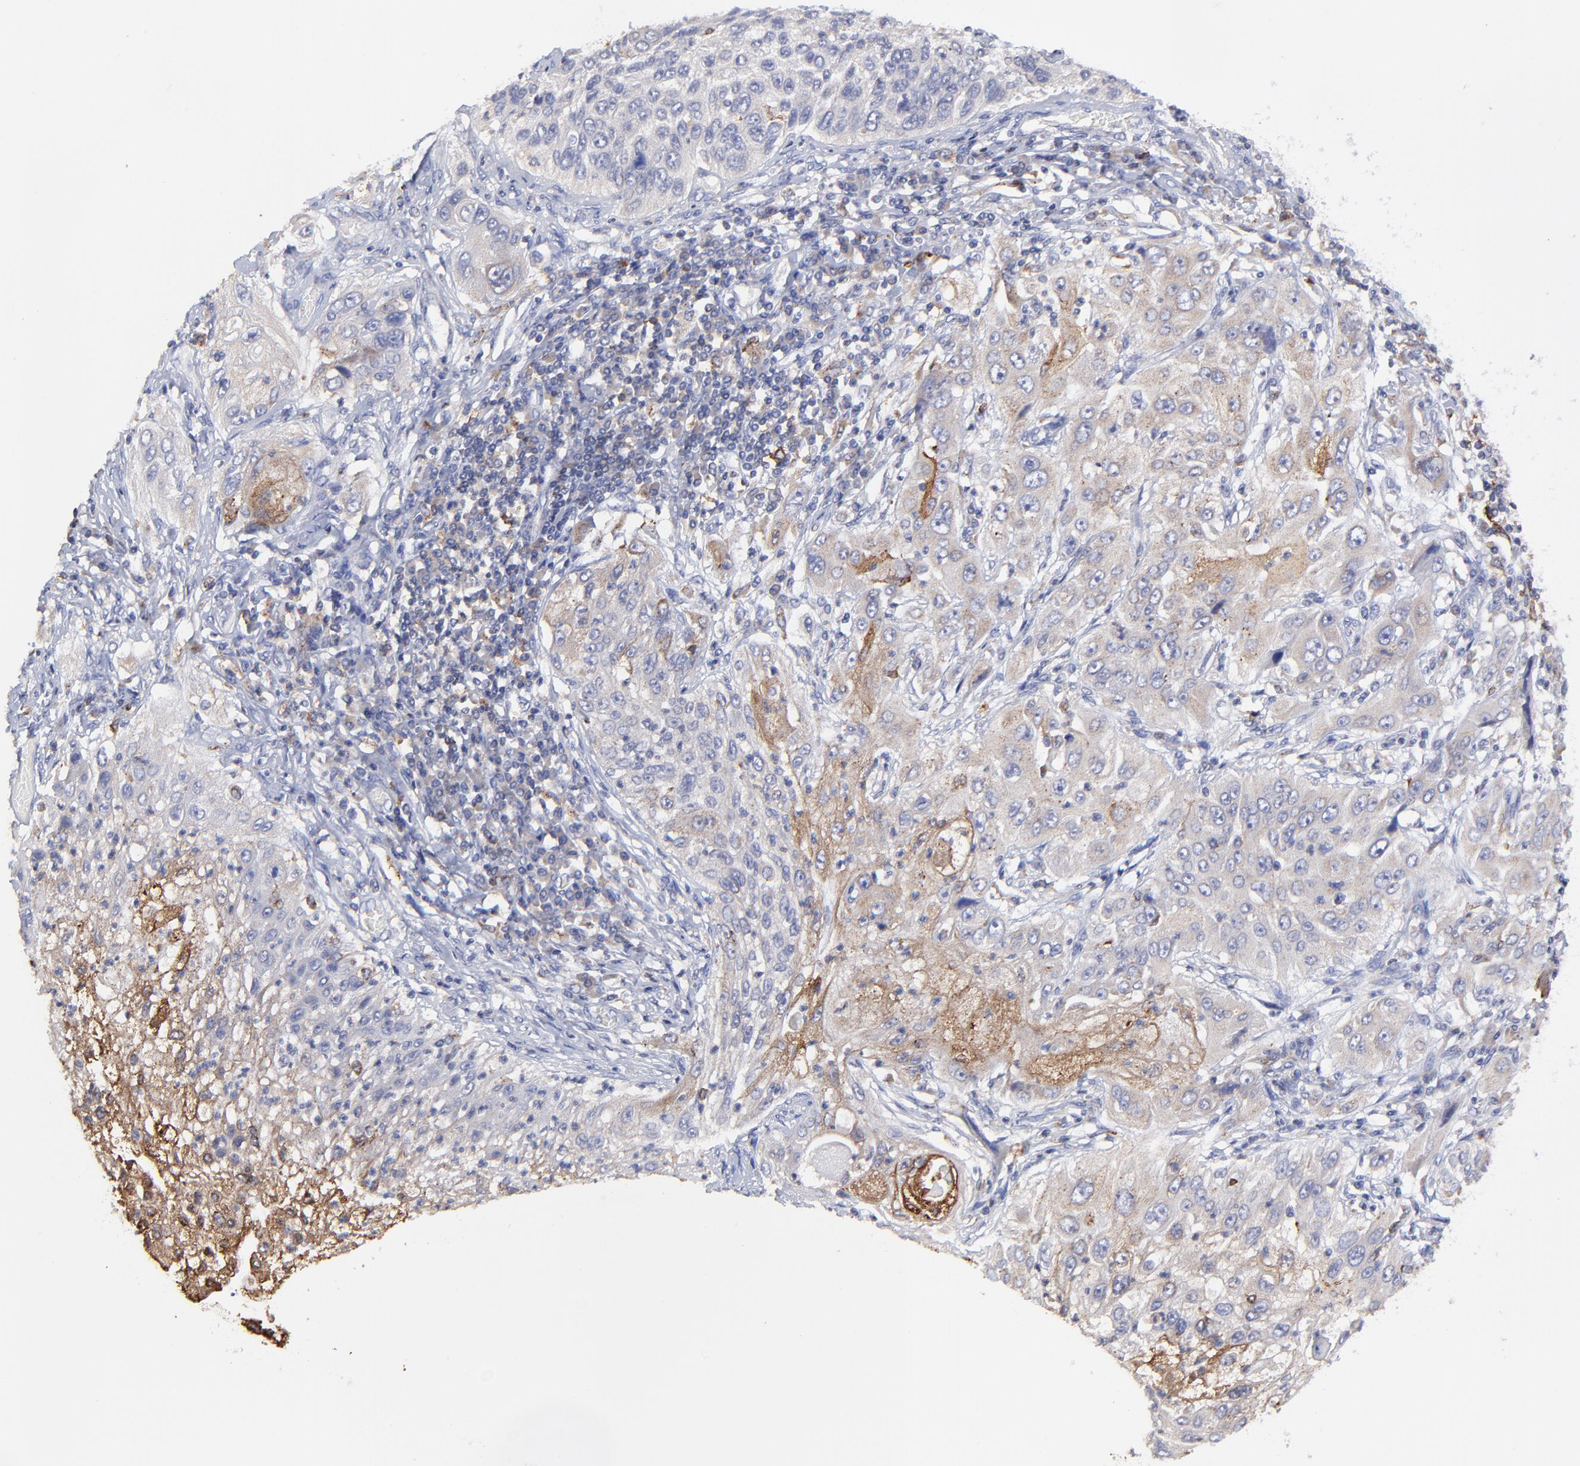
{"staining": {"intensity": "moderate", "quantity": "25%-75%", "location": "cytoplasmic/membranous"}, "tissue": "lung cancer", "cell_type": "Tumor cells", "image_type": "cancer", "snomed": [{"axis": "morphology", "description": "Inflammation, NOS"}, {"axis": "morphology", "description": "Squamous cell carcinoma, NOS"}, {"axis": "topography", "description": "Lymph node"}, {"axis": "topography", "description": "Soft tissue"}, {"axis": "topography", "description": "Lung"}], "caption": "Immunohistochemical staining of lung cancer (squamous cell carcinoma) demonstrates medium levels of moderate cytoplasmic/membranous positivity in about 25%-75% of tumor cells. (Stains: DAB (3,3'-diaminobenzidine) in brown, nuclei in blue, Microscopy: brightfield microscopy at high magnification).", "gene": "GCSAM", "patient": {"sex": "male", "age": 66}}